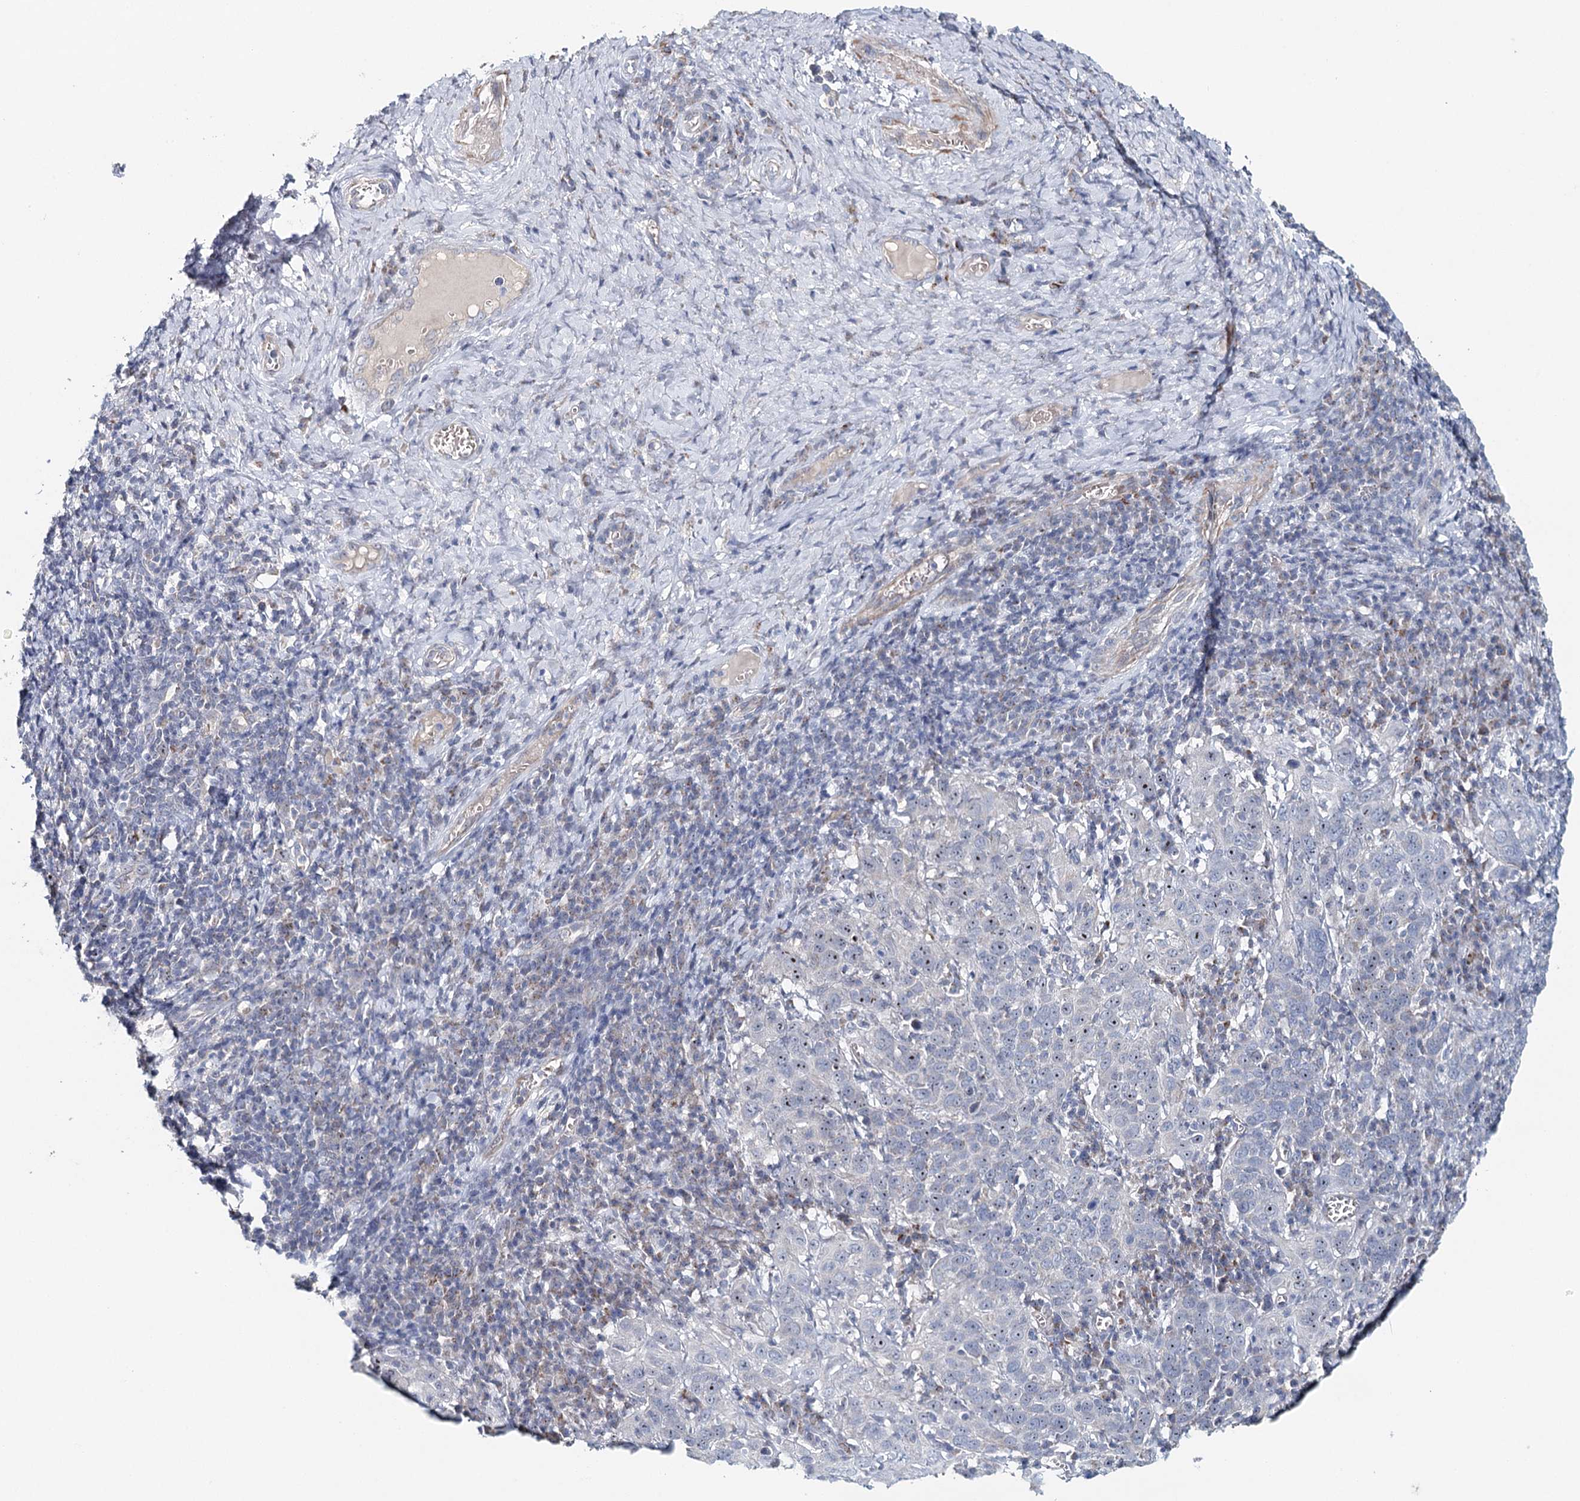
{"staining": {"intensity": "negative", "quantity": "none", "location": "none"}, "tissue": "cervical cancer", "cell_type": "Tumor cells", "image_type": "cancer", "snomed": [{"axis": "morphology", "description": "Squamous cell carcinoma, NOS"}, {"axis": "topography", "description": "Cervix"}], "caption": "Immunohistochemical staining of squamous cell carcinoma (cervical) exhibits no significant staining in tumor cells. (DAB (3,3'-diaminobenzidine) immunohistochemistry visualized using brightfield microscopy, high magnification).", "gene": "RBM43", "patient": {"sex": "female", "age": 46}}